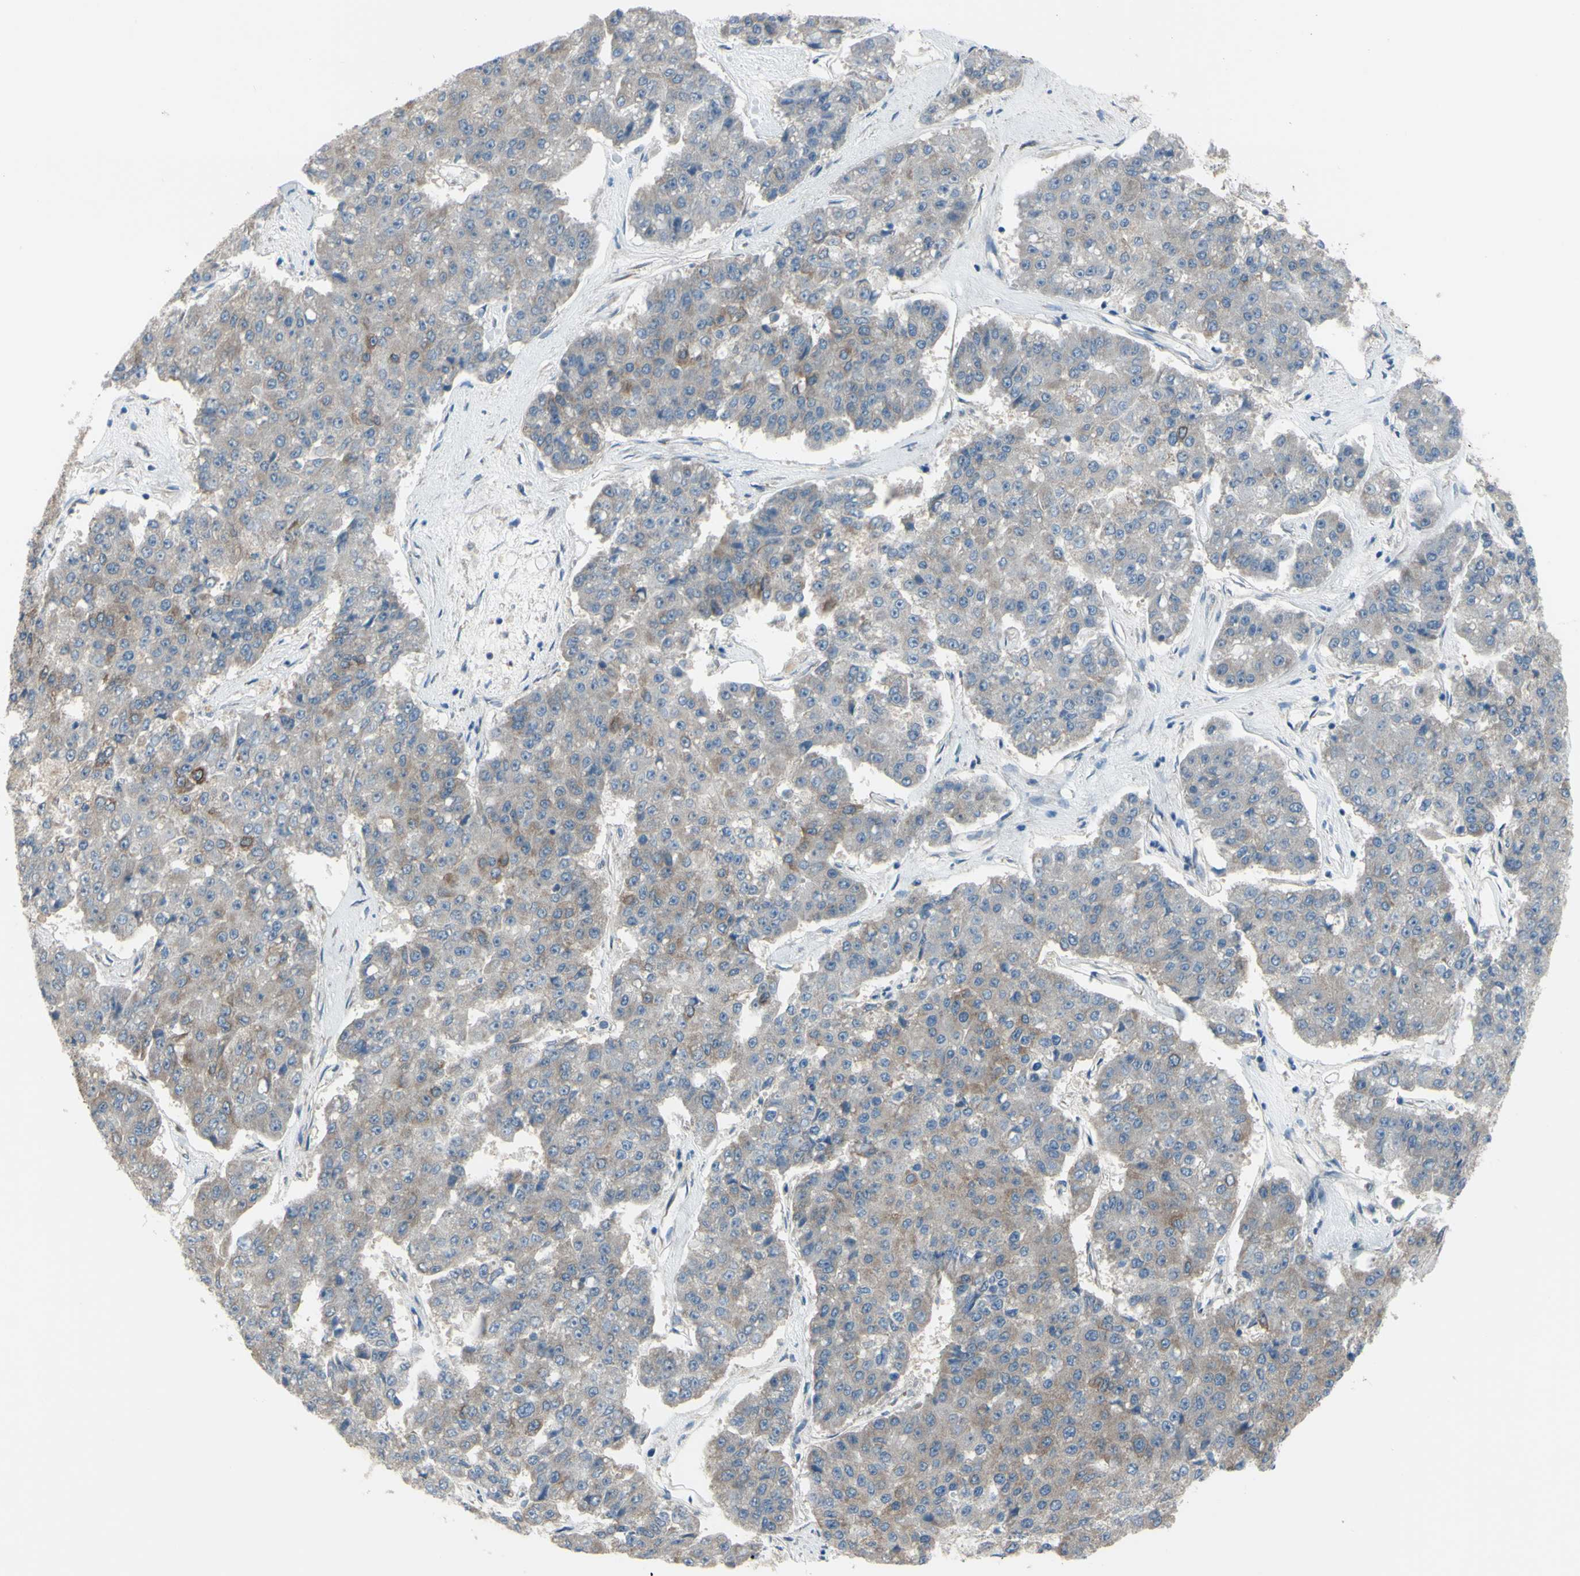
{"staining": {"intensity": "weak", "quantity": "<25%", "location": "cytoplasmic/membranous"}, "tissue": "pancreatic cancer", "cell_type": "Tumor cells", "image_type": "cancer", "snomed": [{"axis": "morphology", "description": "Adenocarcinoma, NOS"}, {"axis": "topography", "description": "Pancreas"}], "caption": "A high-resolution histopathology image shows immunohistochemistry staining of pancreatic cancer (adenocarcinoma), which displays no significant expression in tumor cells.", "gene": "GRAMD2B", "patient": {"sex": "male", "age": 50}}